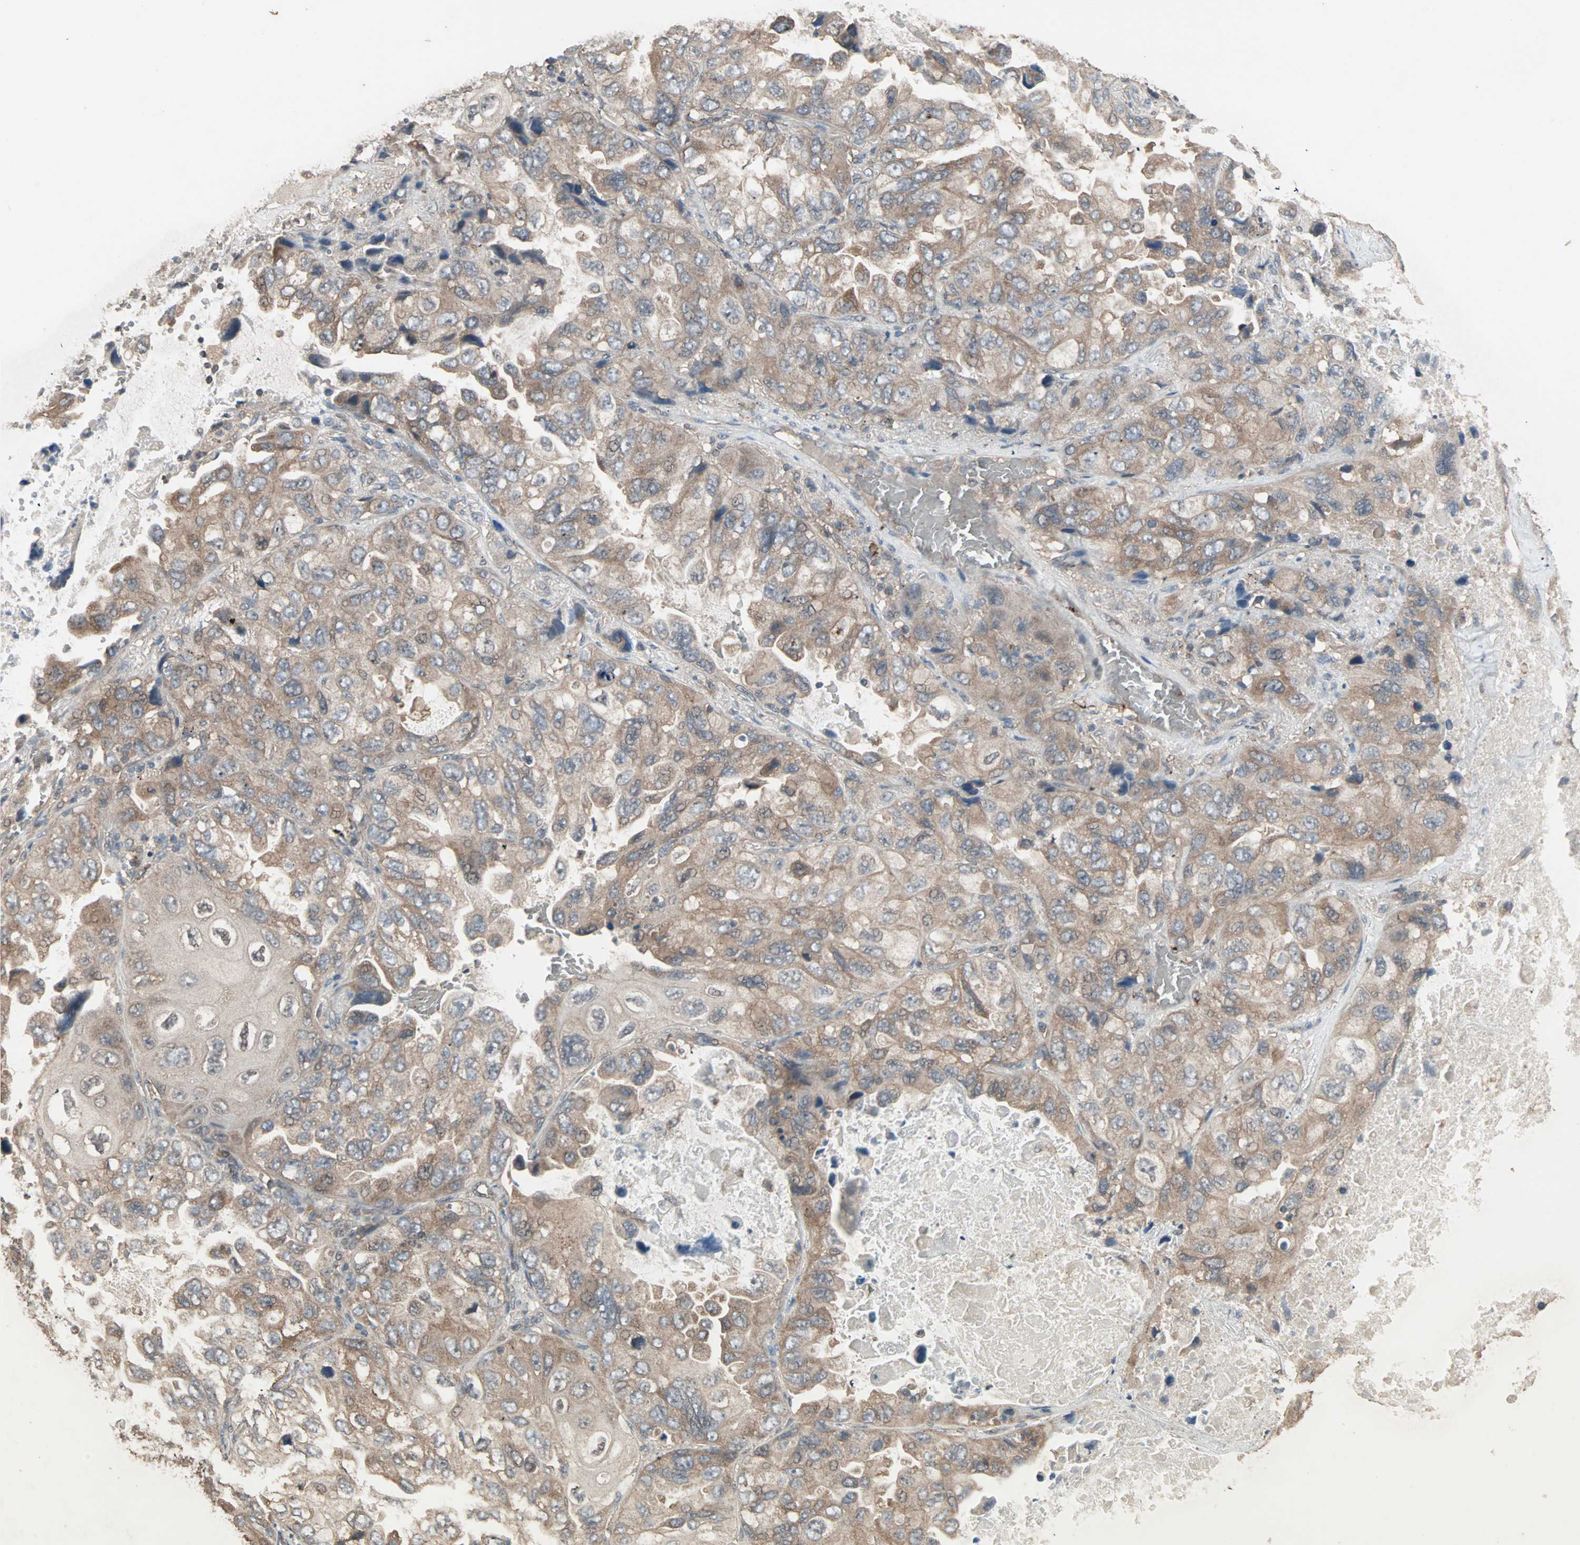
{"staining": {"intensity": "moderate", "quantity": ">75%", "location": "cytoplasmic/membranous"}, "tissue": "lung cancer", "cell_type": "Tumor cells", "image_type": "cancer", "snomed": [{"axis": "morphology", "description": "Squamous cell carcinoma, NOS"}, {"axis": "topography", "description": "Lung"}], "caption": "Human squamous cell carcinoma (lung) stained for a protein (brown) shows moderate cytoplasmic/membranous positive staining in approximately >75% of tumor cells.", "gene": "UBAC1", "patient": {"sex": "female", "age": 73}}